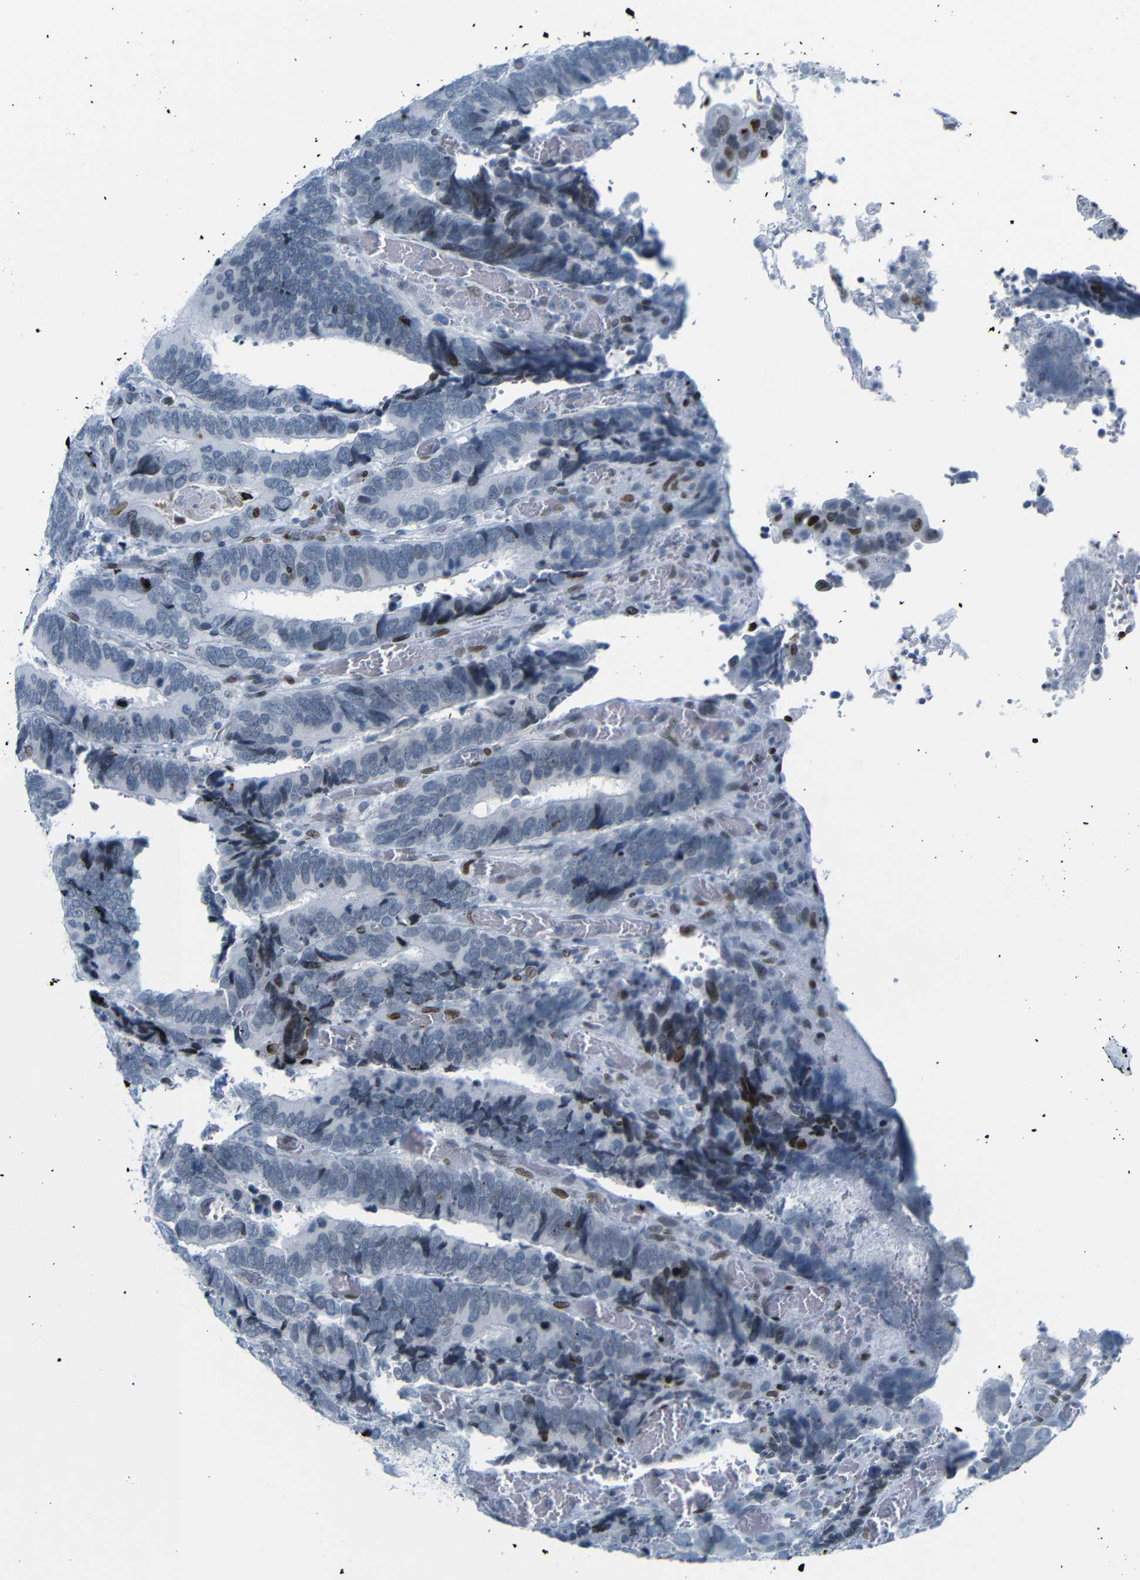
{"staining": {"intensity": "negative", "quantity": "none", "location": "none"}, "tissue": "colorectal cancer", "cell_type": "Tumor cells", "image_type": "cancer", "snomed": [{"axis": "morphology", "description": "Adenocarcinoma, NOS"}, {"axis": "topography", "description": "Colon"}], "caption": "Immunohistochemistry of human adenocarcinoma (colorectal) shows no expression in tumor cells.", "gene": "NPIPB15", "patient": {"sex": "male", "age": 72}}